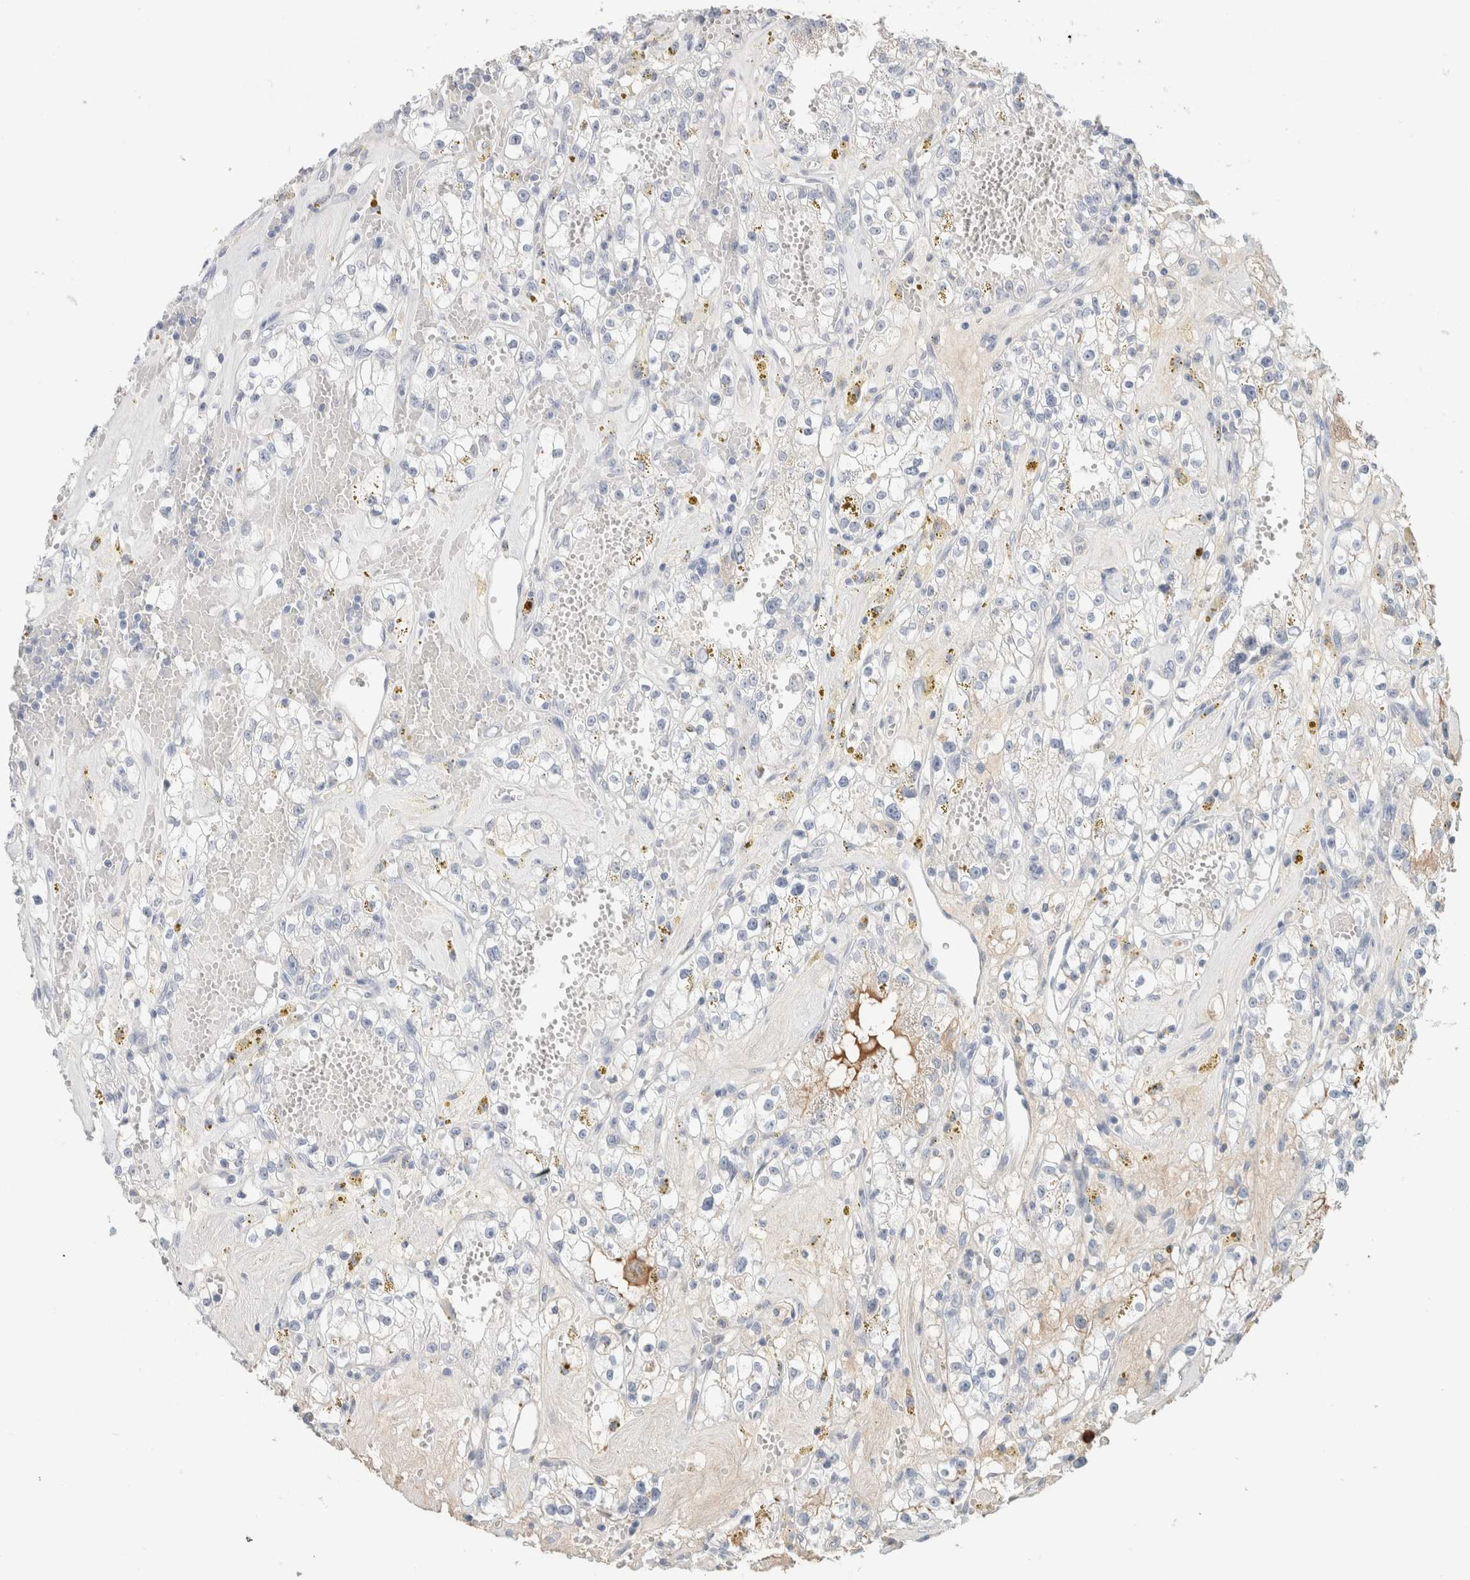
{"staining": {"intensity": "weak", "quantity": "<25%", "location": "cytoplasmic/membranous"}, "tissue": "renal cancer", "cell_type": "Tumor cells", "image_type": "cancer", "snomed": [{"axis": "morphology", "description": "Adenocarcinoma, NOS"}, {"axis": "topography", "description": "Kidney"}], "caption": "This is an immunohistochemistry photomicrograph of human adenocarcinoma (renal). There is no staining in tumor cells.", "gene": "IL6", "patient": {"sex": "male", "age": 56}}